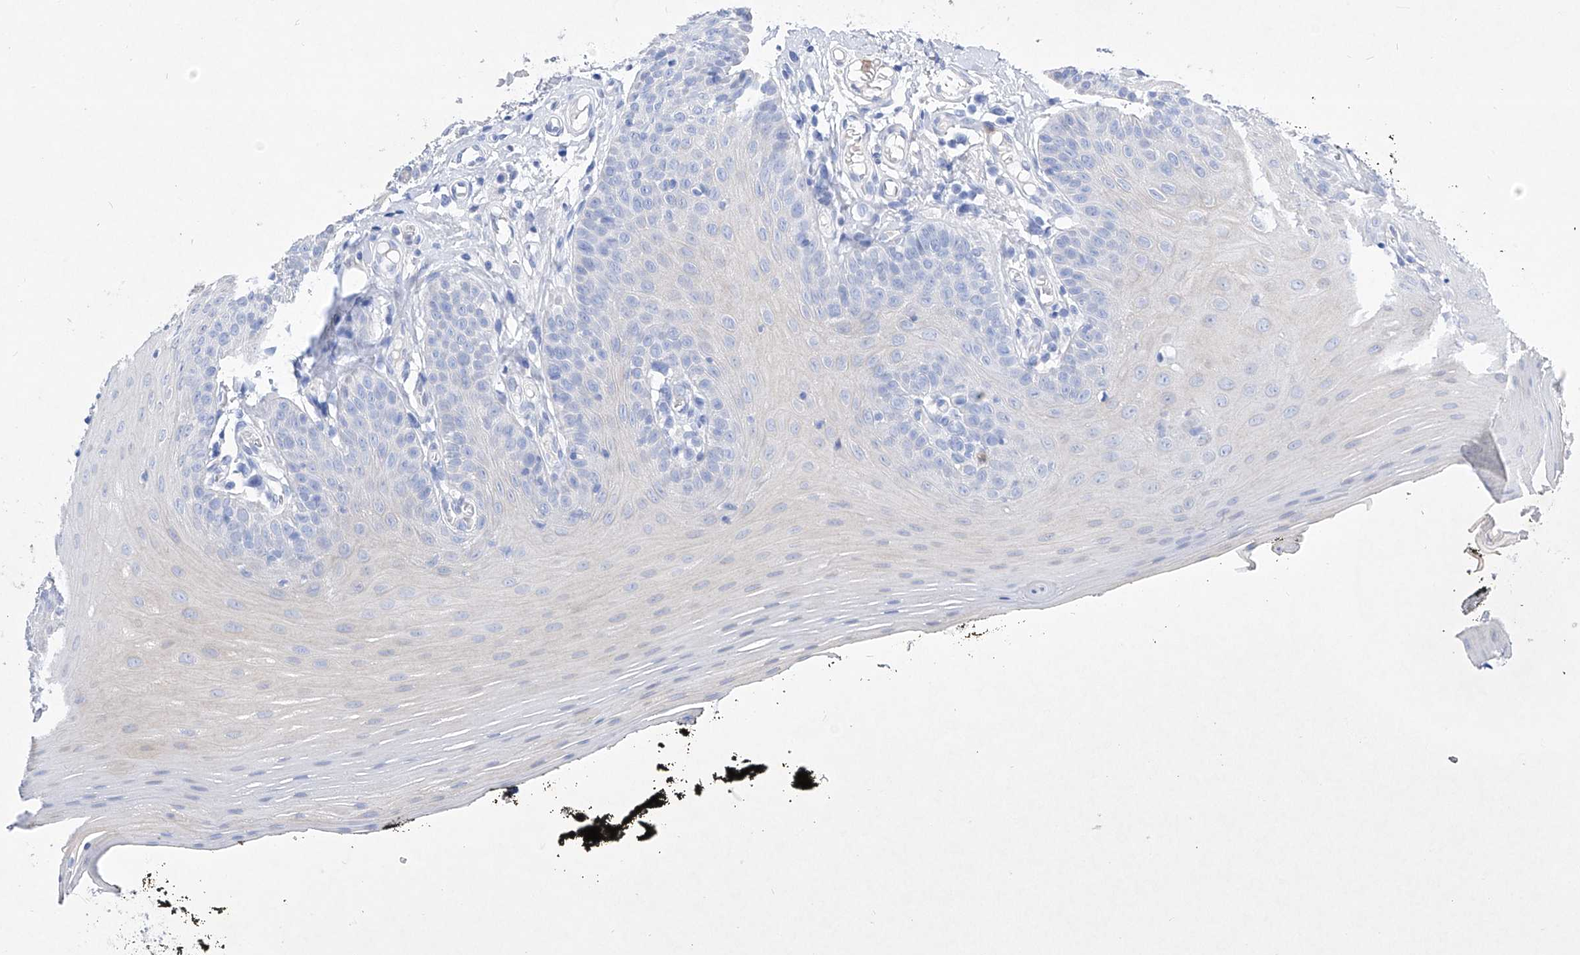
{"staining": {"intensity": "negative", "quantity": "none", "location": "none"}, "tissue": "oral mucosa", "cell_type": "Squamous epithelial cells", "image_type": "normal", "snomed": [{"axis": "morphology", "description": "Normal tissue, NOS"}, {"axis": "topography", "description": "Oral tissue"}], "caption": "Immunohistochemistry (IHC) image of unremarkable oral mucosa: human oral mucosa stained with DAB exhibits no significant protein expression in squamous epithelial cells.", "gene": "TM7SF2", "patient": {"sex": "male", "age": 74}}